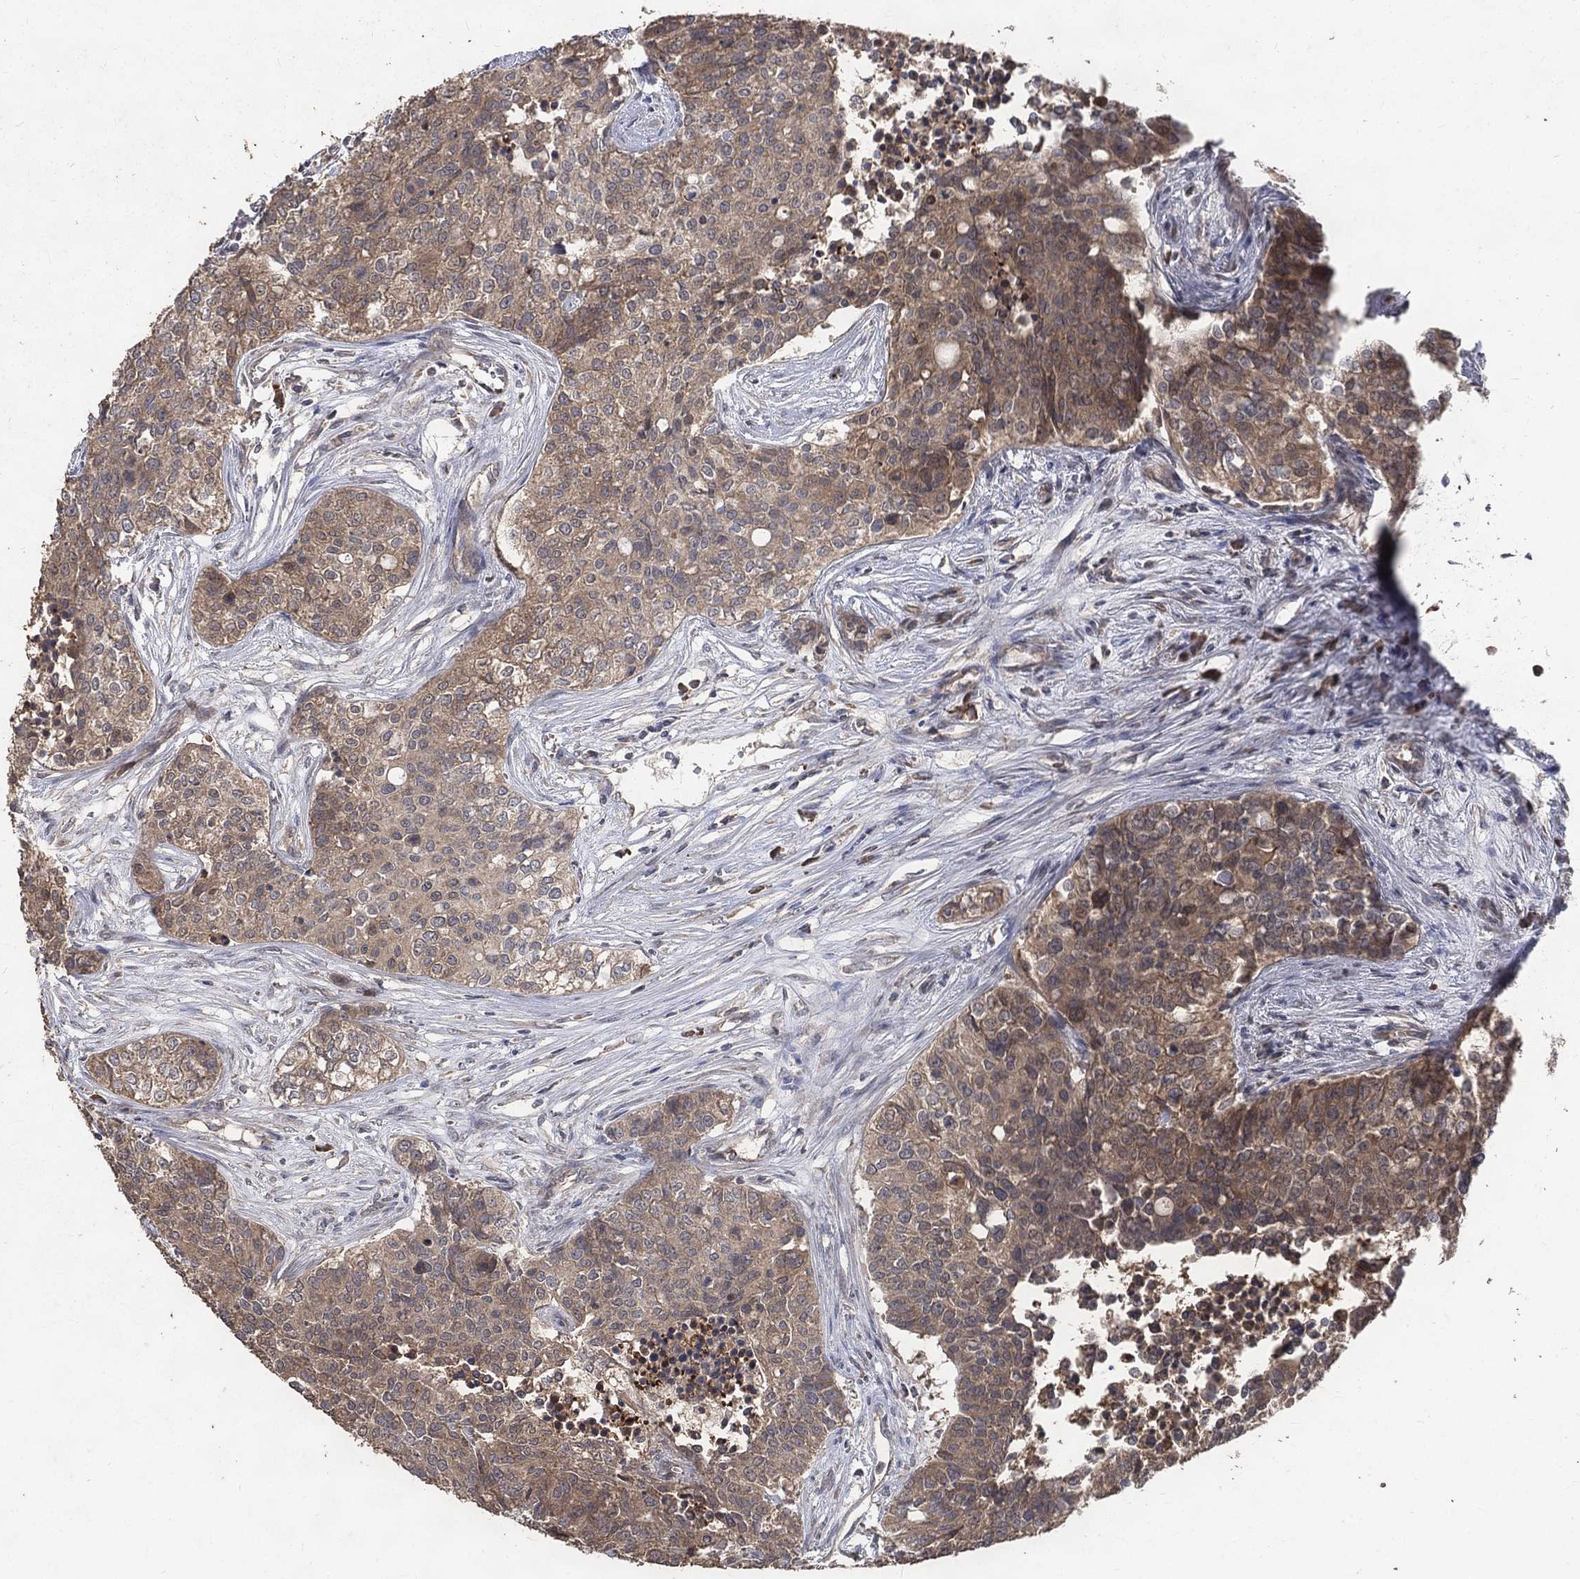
{"staining": {"intensity": "weak", "quantity": ">75%", "location": "cytoplasmic/membranous"}, "tissue": "carcinoid", "cell_type": "Tumor cells", "image_type": "cancer", "snomed": [{"axis": "morphology", "description": "Carcinoid, malignant, NOS"}, {"axis": "topography", "description": "Colon"}], "caption": "A photomicrograph of human carcinoid stained for a protein demonstrates weak cytoplasmic/membranous brown staining in tumor cells.", "gene": "C17orf75", "patient": {"sex": "male", "age": 81}}